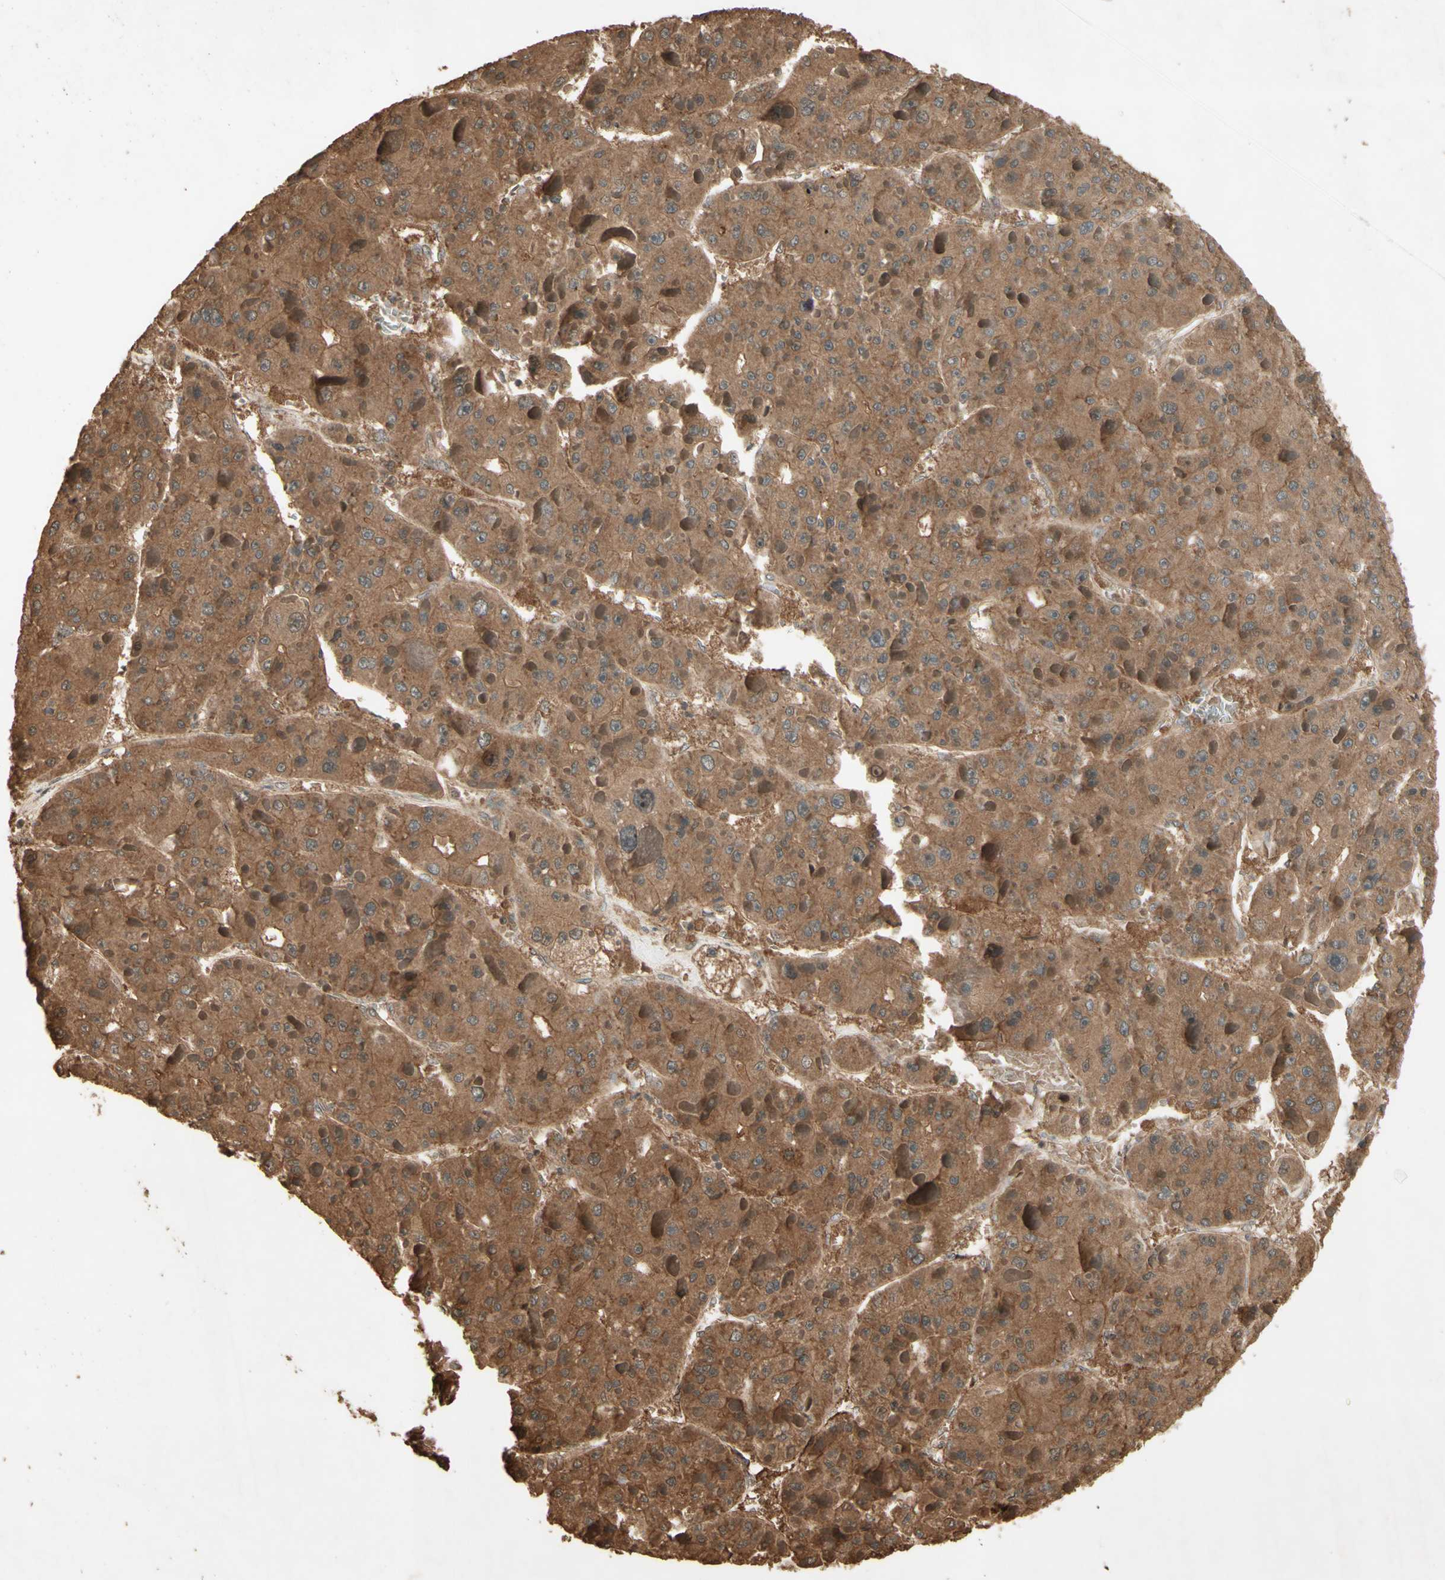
{"staining": {"intensity": "moderate", "quantity": ">75%", "location": "cytoplasmic/membranous"}, "tissue": "liver cancer", "cell_type": "Tumor cells", "image_type": "cancer", "snomed": [{"axis": "morphology", "description": "Carcinoma, Hepatocellular, NOS"}, {"axis": "topography", "description": "Liver"}], "caption": "Immunohistochemical staining of human liver cancer demonstrates medium levels of moderate cytoplasmic/membranous protein positivity in approximately >75% of tumor cells.", "gene": "SMAD9", "patient": {"sex": "female", "age": 73}}